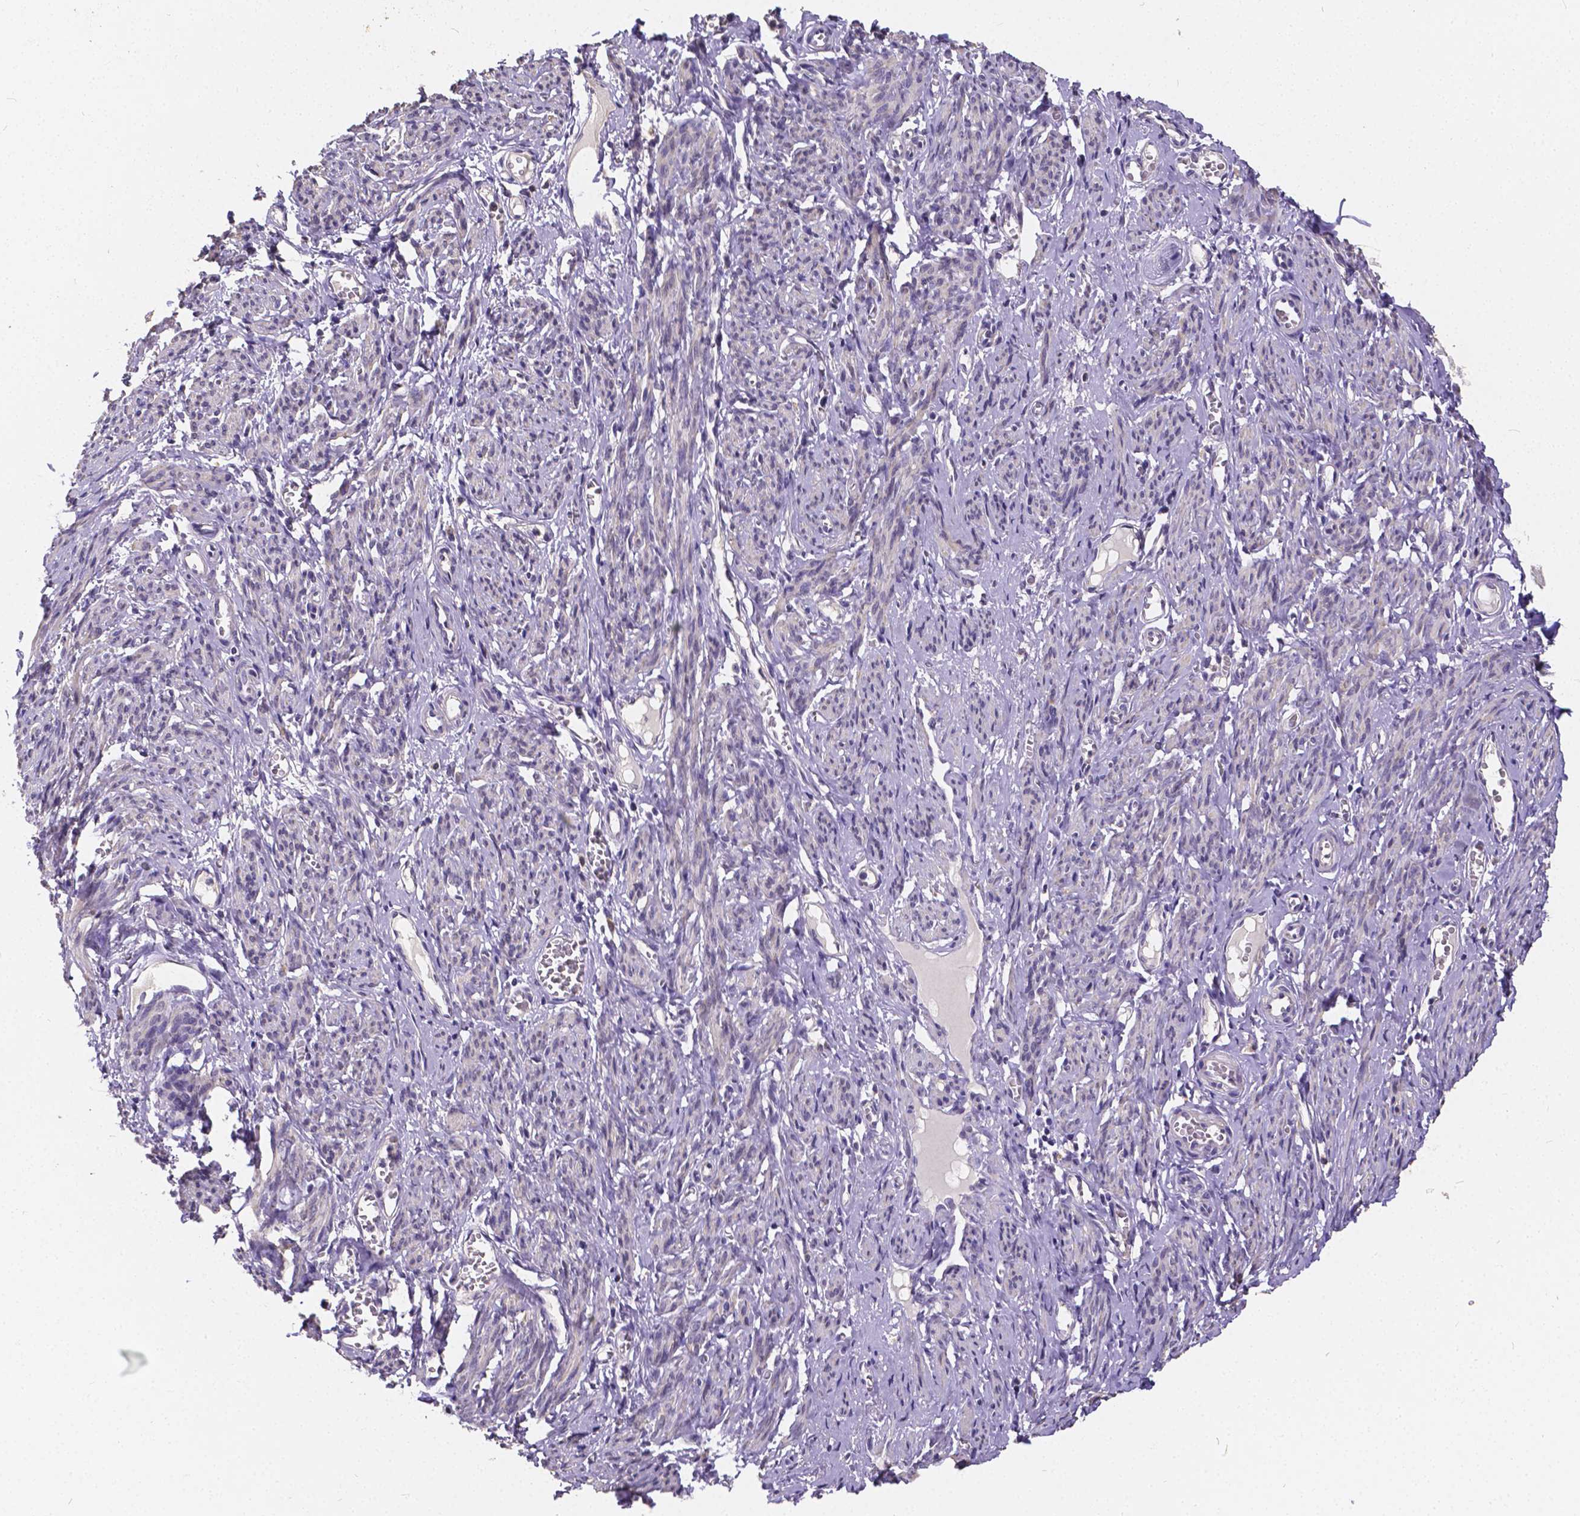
{"staining": {"intensity": "negative", "quantity": "none", "location": "none"}, "tissue": "smooth muscle", "cell_type": "Smooth muscle cells", "image_type": "normal", "snomed": [{"axis": "morphology", "description": "Normal tissue, NOS"}, {"axis": "topography", "description": "Smooth muscle"}], "caption": "The micrograph reveals no staining of smooth muscle cells in benign smooth muscle. (Stains: DAB (3,3'-diaminobenzidine) immunohistochemistry with hematoxylin counter stain, Microscopy: brightfield microscopy at high magnification).", "gene": "CTNNA2", "patient": {"sex": "female", "age": 65}}